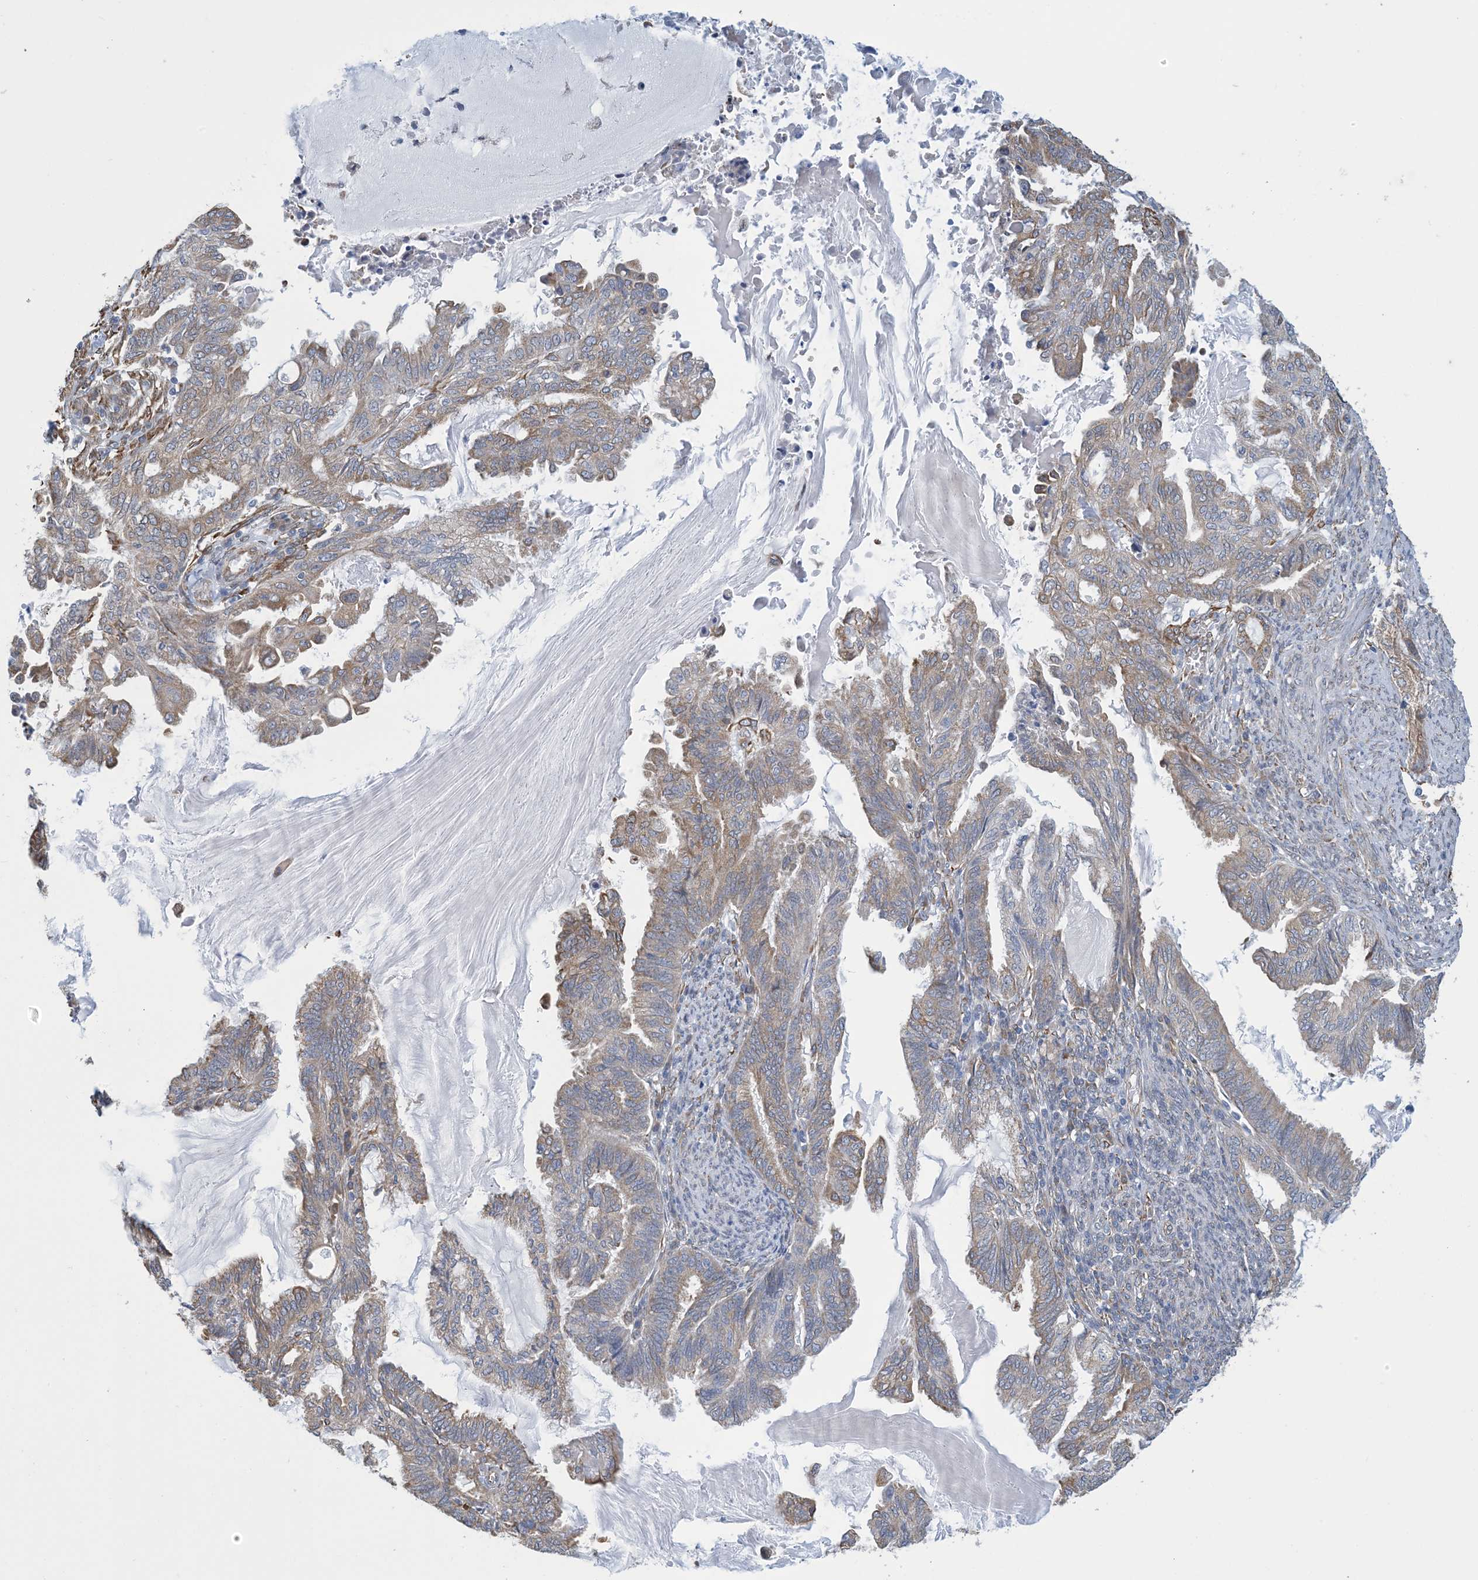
{"staining": {"intensity": "weak", "quantity": ">75%", "location": "cytoplasmic/membranous"}, "tissue": "endometrial cancer", "cell_type": "Tumor cells", "image_type": "cancer", "snomed": [{"axis": "morphology", "description": "Adenocarcinoma, NOS"}, {"axis": "topography", "description": "Endometrium"}], "caption": "This micrograph shows immunohistochemistry staining of human endometrial cancer (adenocarcinoma), with low weak cytoplasmic/membranous staining in about >75% of tumor cells.", "gene": "CCDC14", "patient": {"sex": "female", "age": 86}}